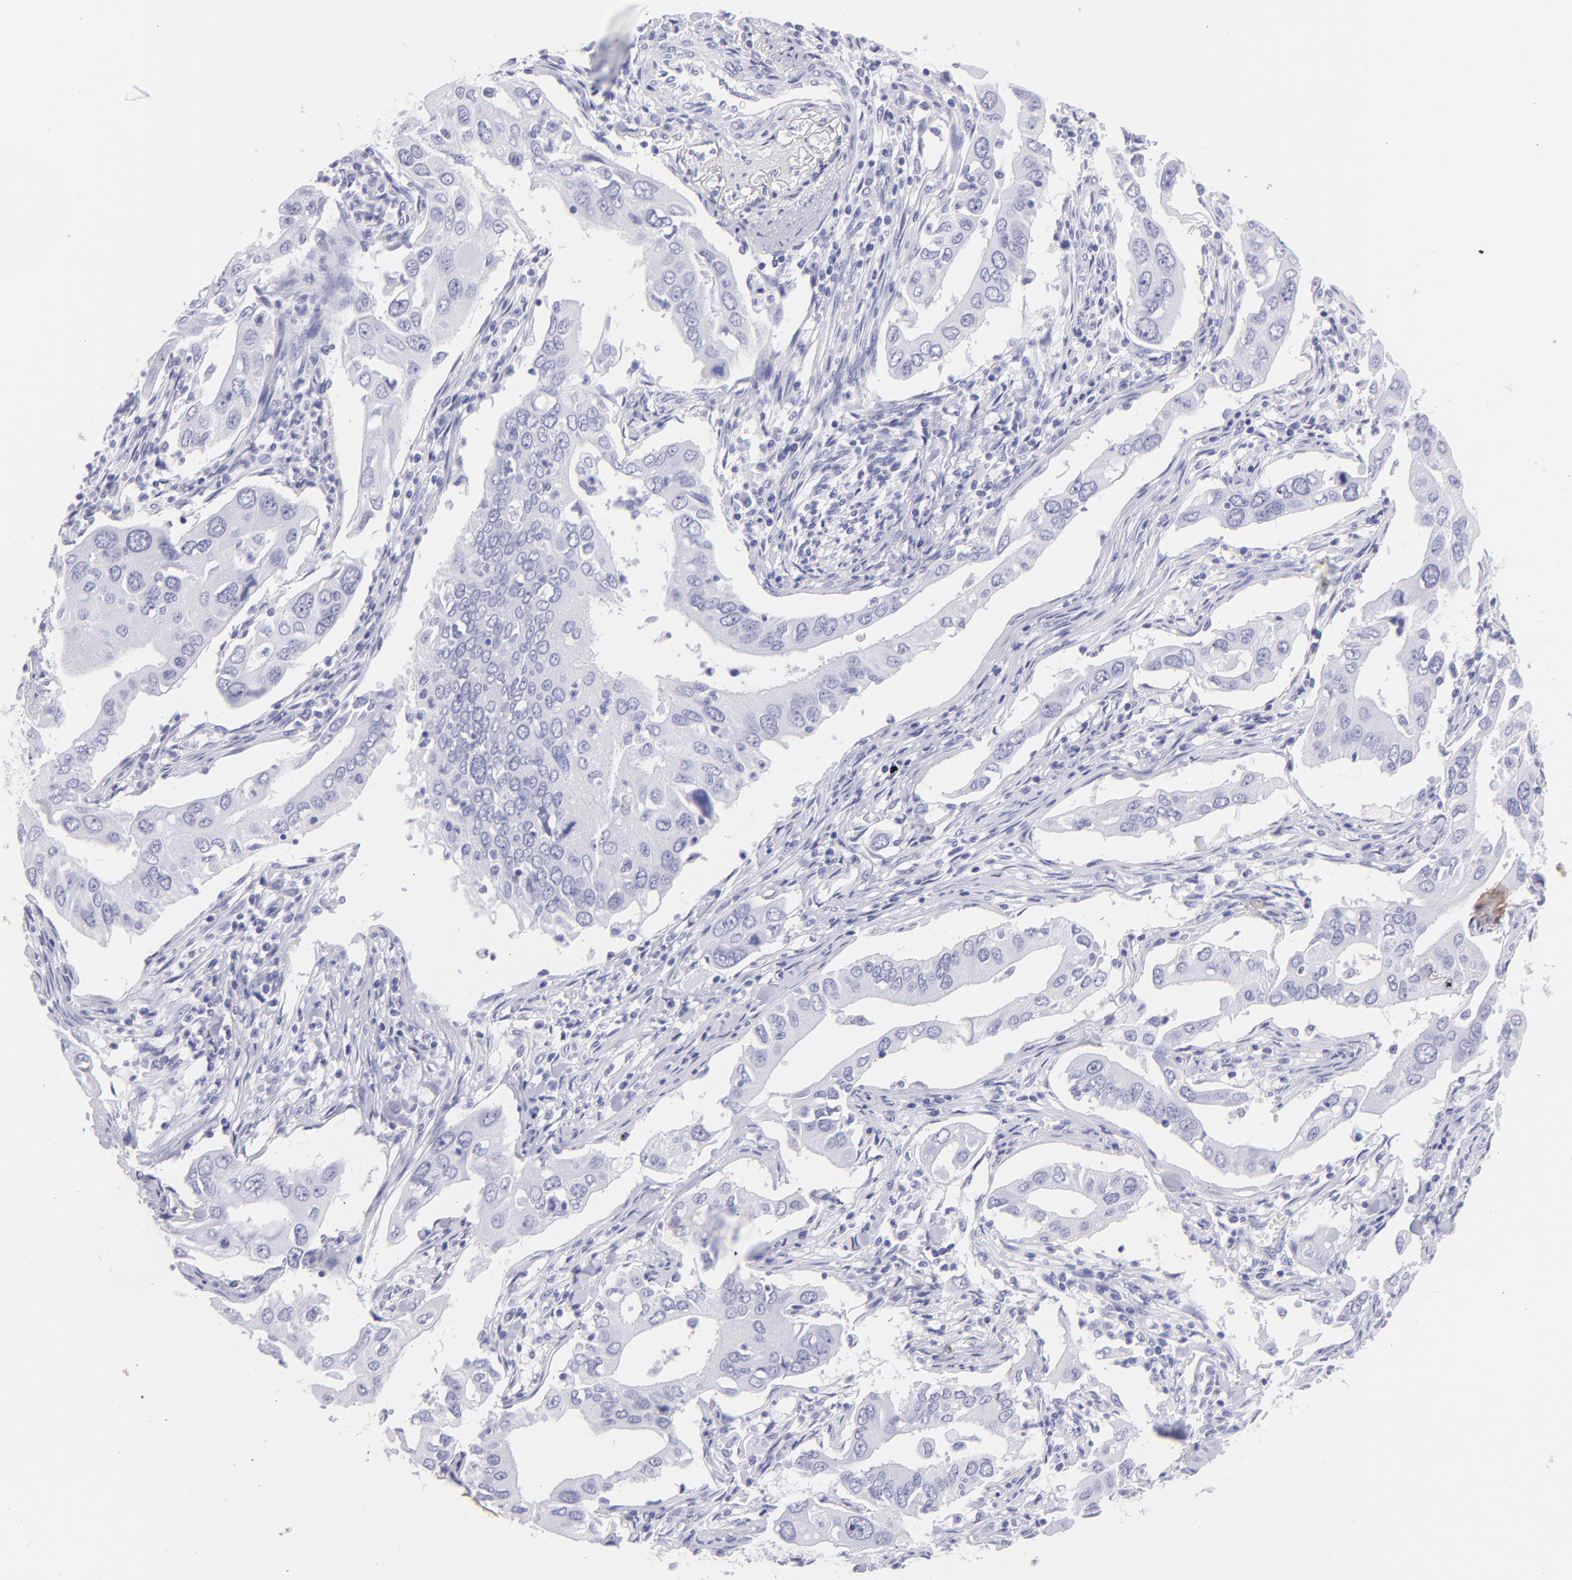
{"staining": {"intensity": "negative", "quantity": "none", "location": "none"}, "tissue": "lung cancer", "cell_type": "Tumor cells", "image_type": "cancer", "snomed": [{"axis": "morphology", "description": "Adenocarcinoma, NOS"}, {"axis": "topography", "description": "Lung"}], "caption": "A high-resolution image shows immunohistochemistry staining of lung cancer (adenocarcinoma), which reveals no significant expression in tumor cells.", "gene": "PIP", "patient": {"sex": "male", "age": 48}}